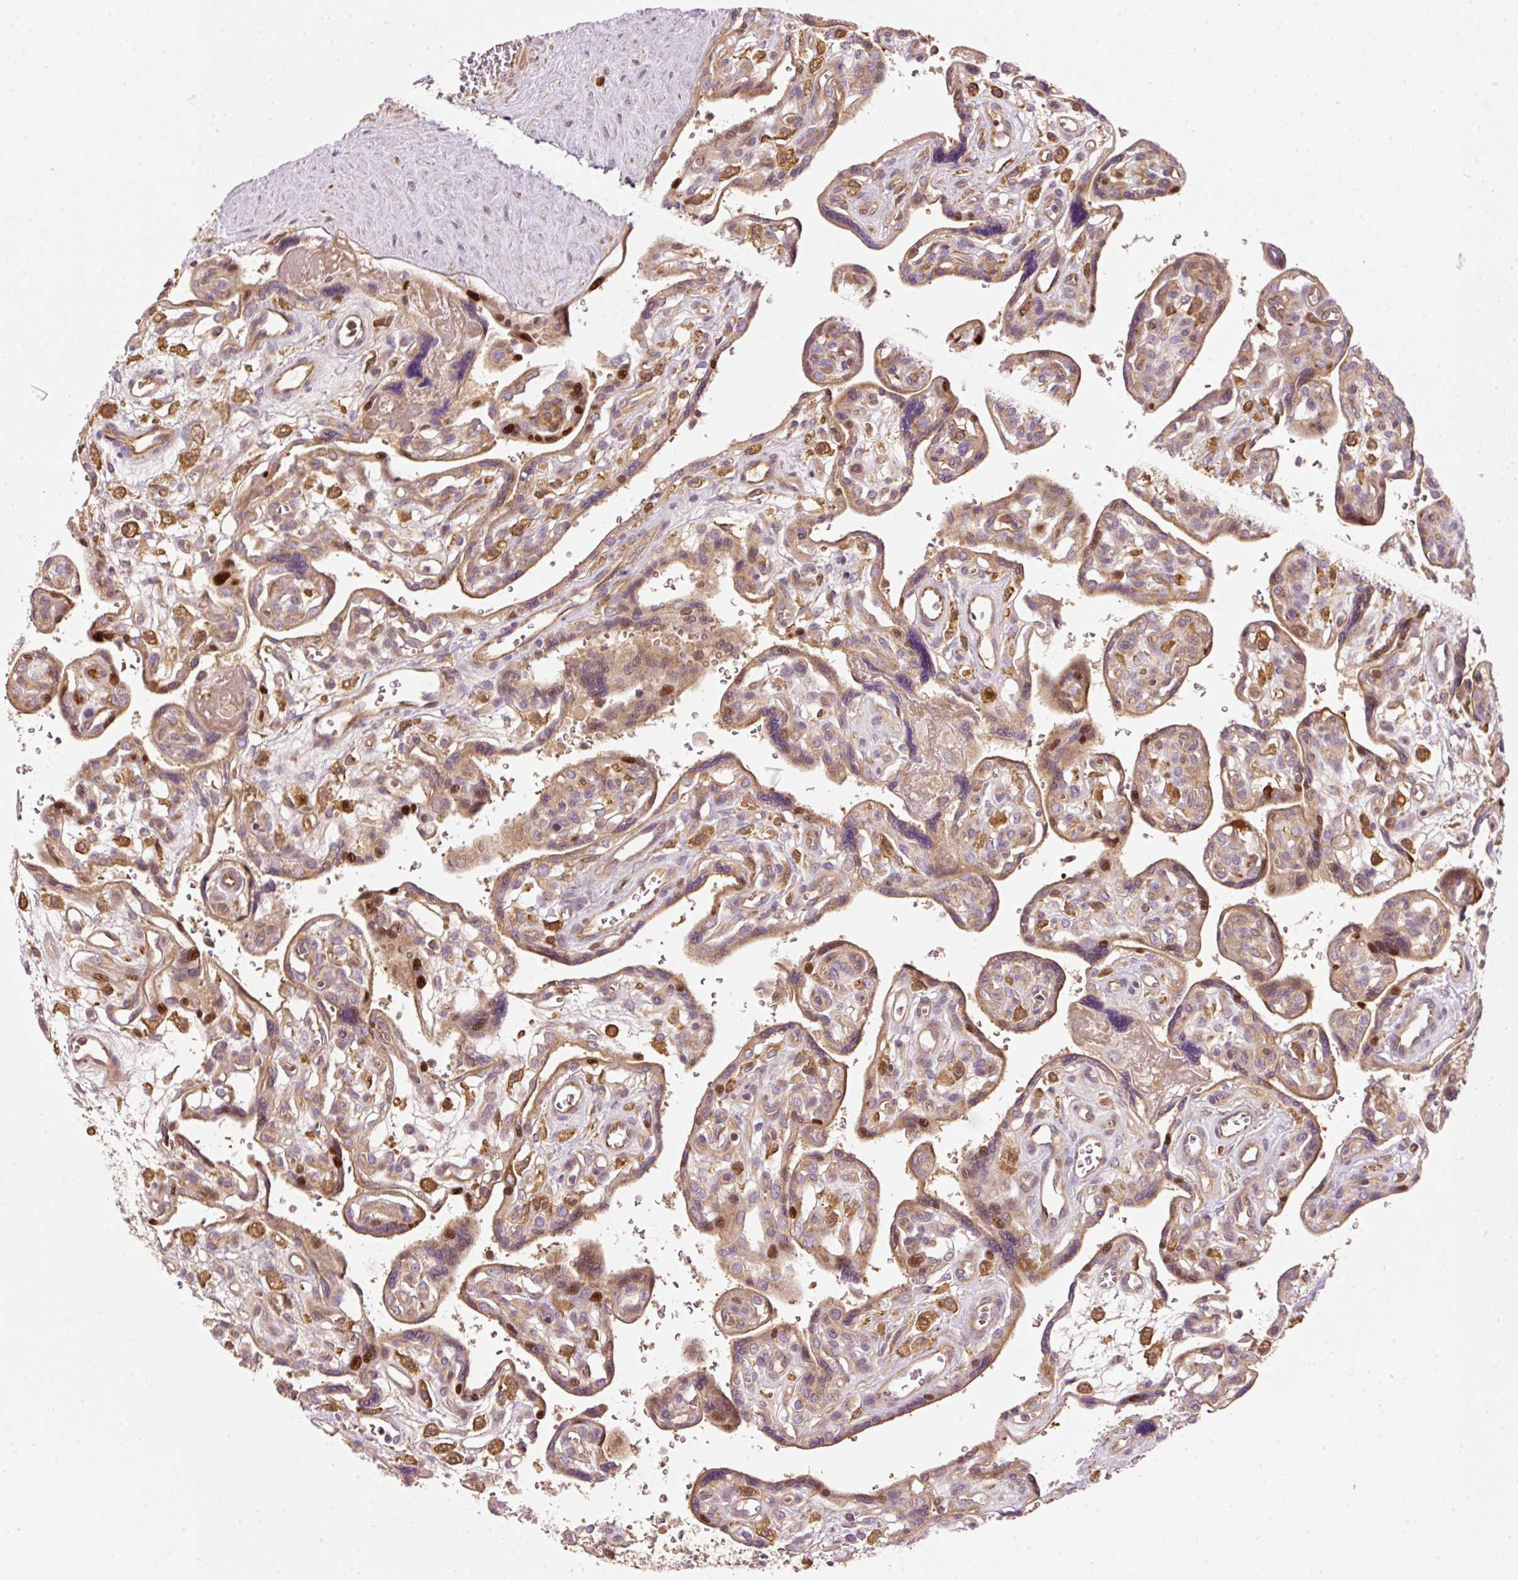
{"staining": {"intensity": "moderate", "quantity": ">75%", "location": "cytoplasmic/membranous,nuclear"}, "tissue": "placenta", "cell_type": "Decidual cells", "image_type": "normal", "snomed": [{"axis": "morphology", "description": "Normal tissue, NOS"}, {"axis": "topography", "description": "Placenta"}], "caption": "An image of placenta stained for a protein shows moderate cytoplasmic/membranous,nuclear brown staining in decidual cells. Nuclei are stained in blue.", "gene": "NAPA", "patient": {"sex": "female", "age": 39}}